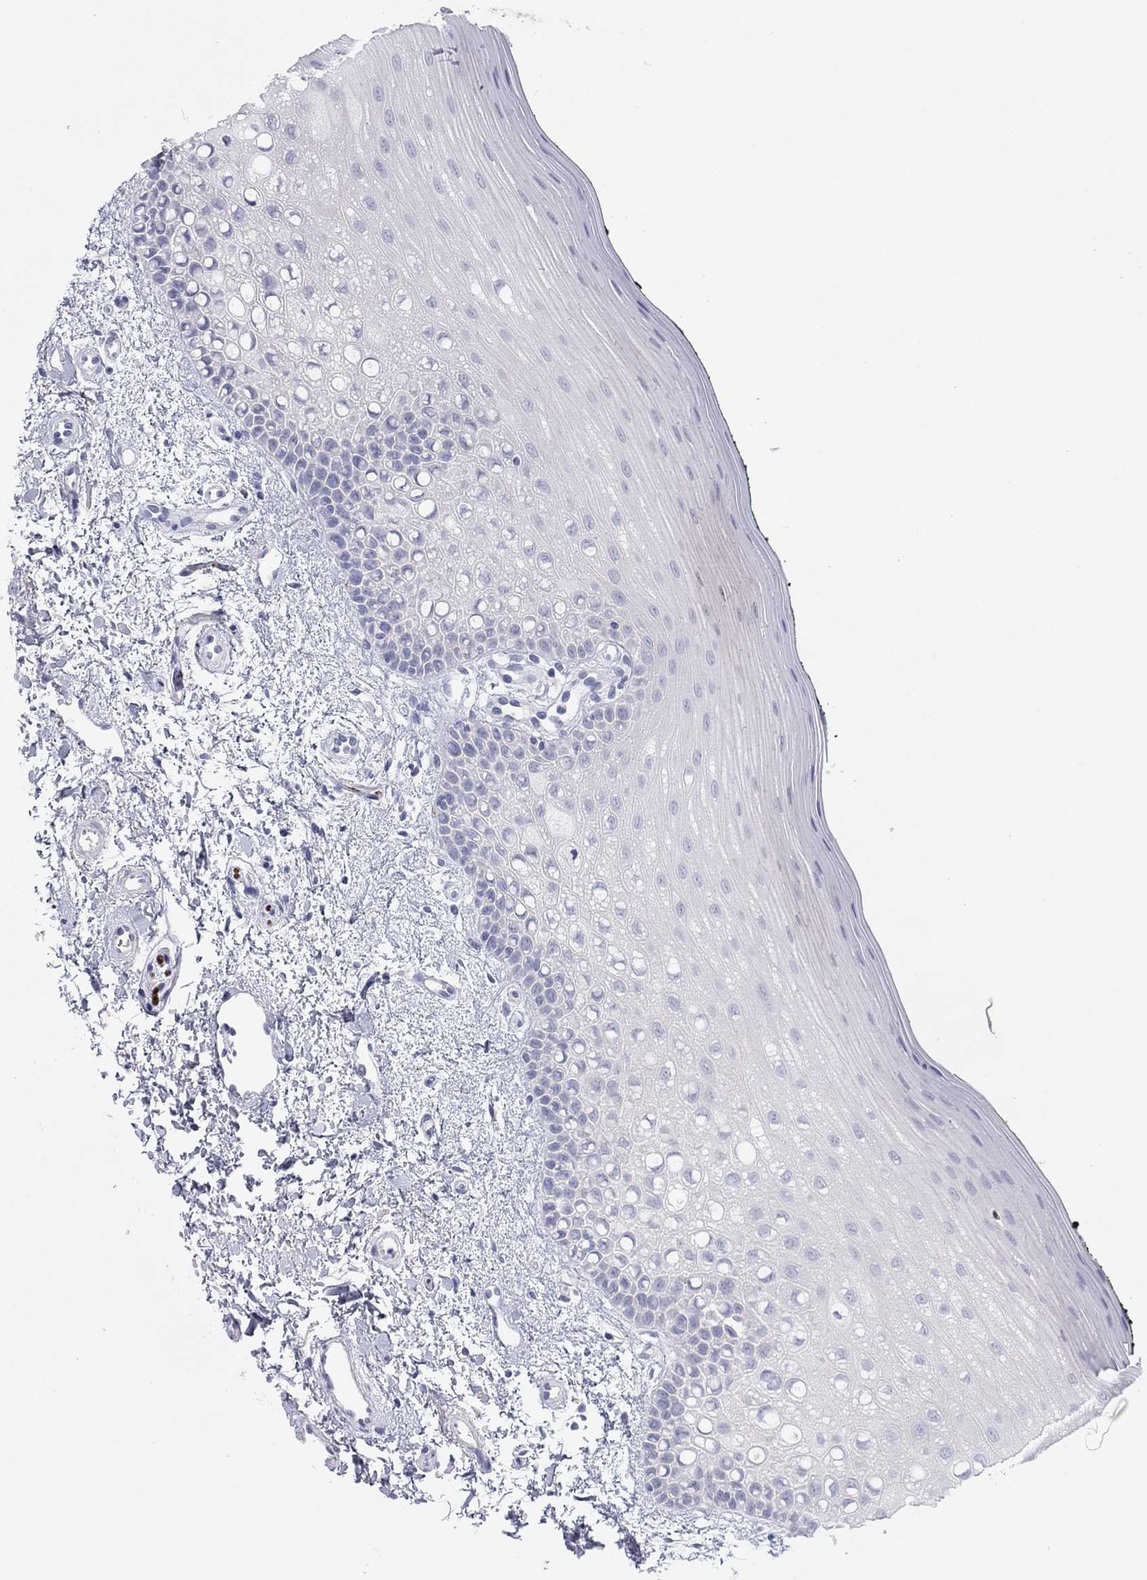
{"staining": {"intensity": "negative", "quantity": "none", "location": "none"}, "tissue": "oral mucosa", "cell_type": "Squamous epithelial cells", "image_type": "normal", "snomed": [{"axis": "morphology", "description": "Normal tissue, NOS"}, {"axis": "topography", "description": "Oral tissue"}], "caption": "High power microscopy micrograph of an immunohistochemistry micrograph of normal oral mucosa, revealing no significant positivity in squamous epithelial cells.", "gene": "CPNE6", "patient": {"sex": "female", "age": 78}}